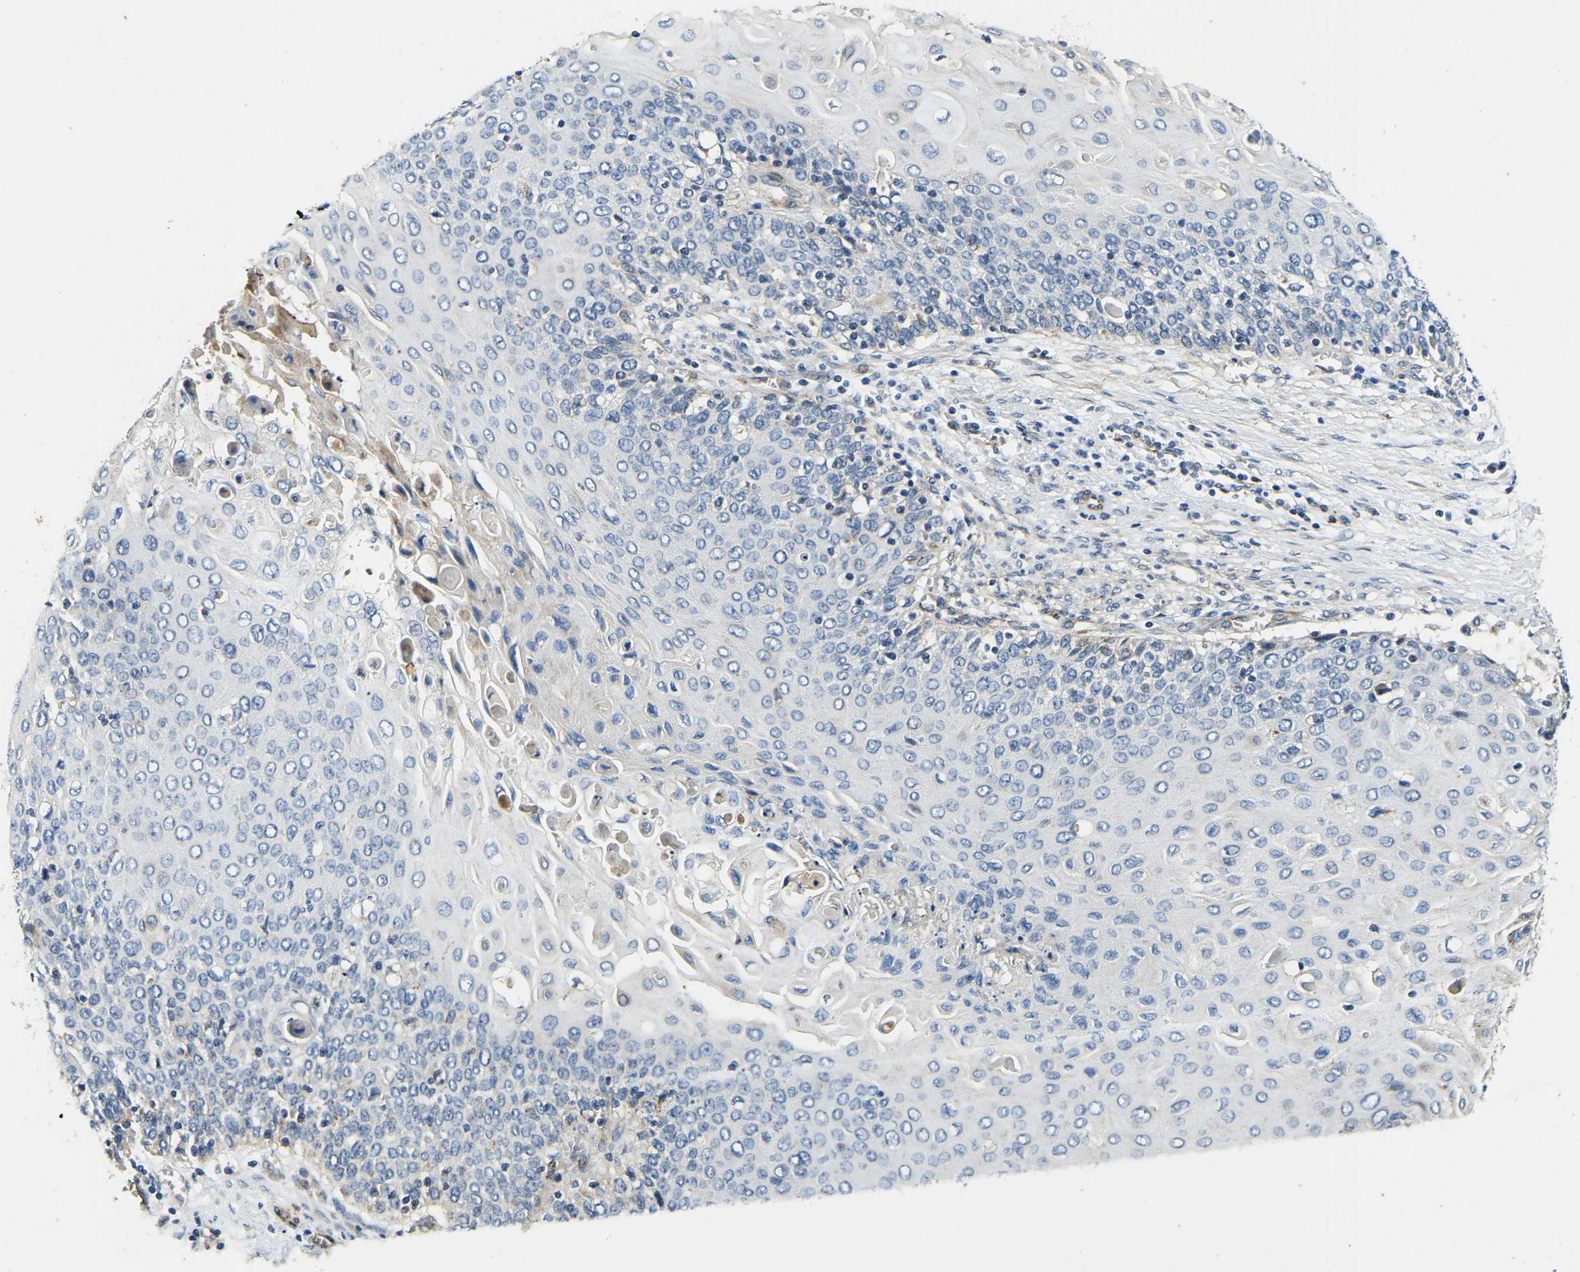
{"staining": {"intensity": "negative", "quantity": "none", "location": "none"}, "tissue": "cervical cancer", "cell_type": "Tumor cells", "image_type": "cancer", "snomed": [{"axis": "morphology", "description": "Squamous cell carcinoma, NOS"}, {"axis": "topography", "description": "Cervix"}], "caption": "The immunohistochemistry (IHC) micrograph has no significant positivity in tumor cells of squamous cell carcinoma (cervical) tissue.", "gene": "RNF39", "patient": {"sex": "female", "age": 39}}